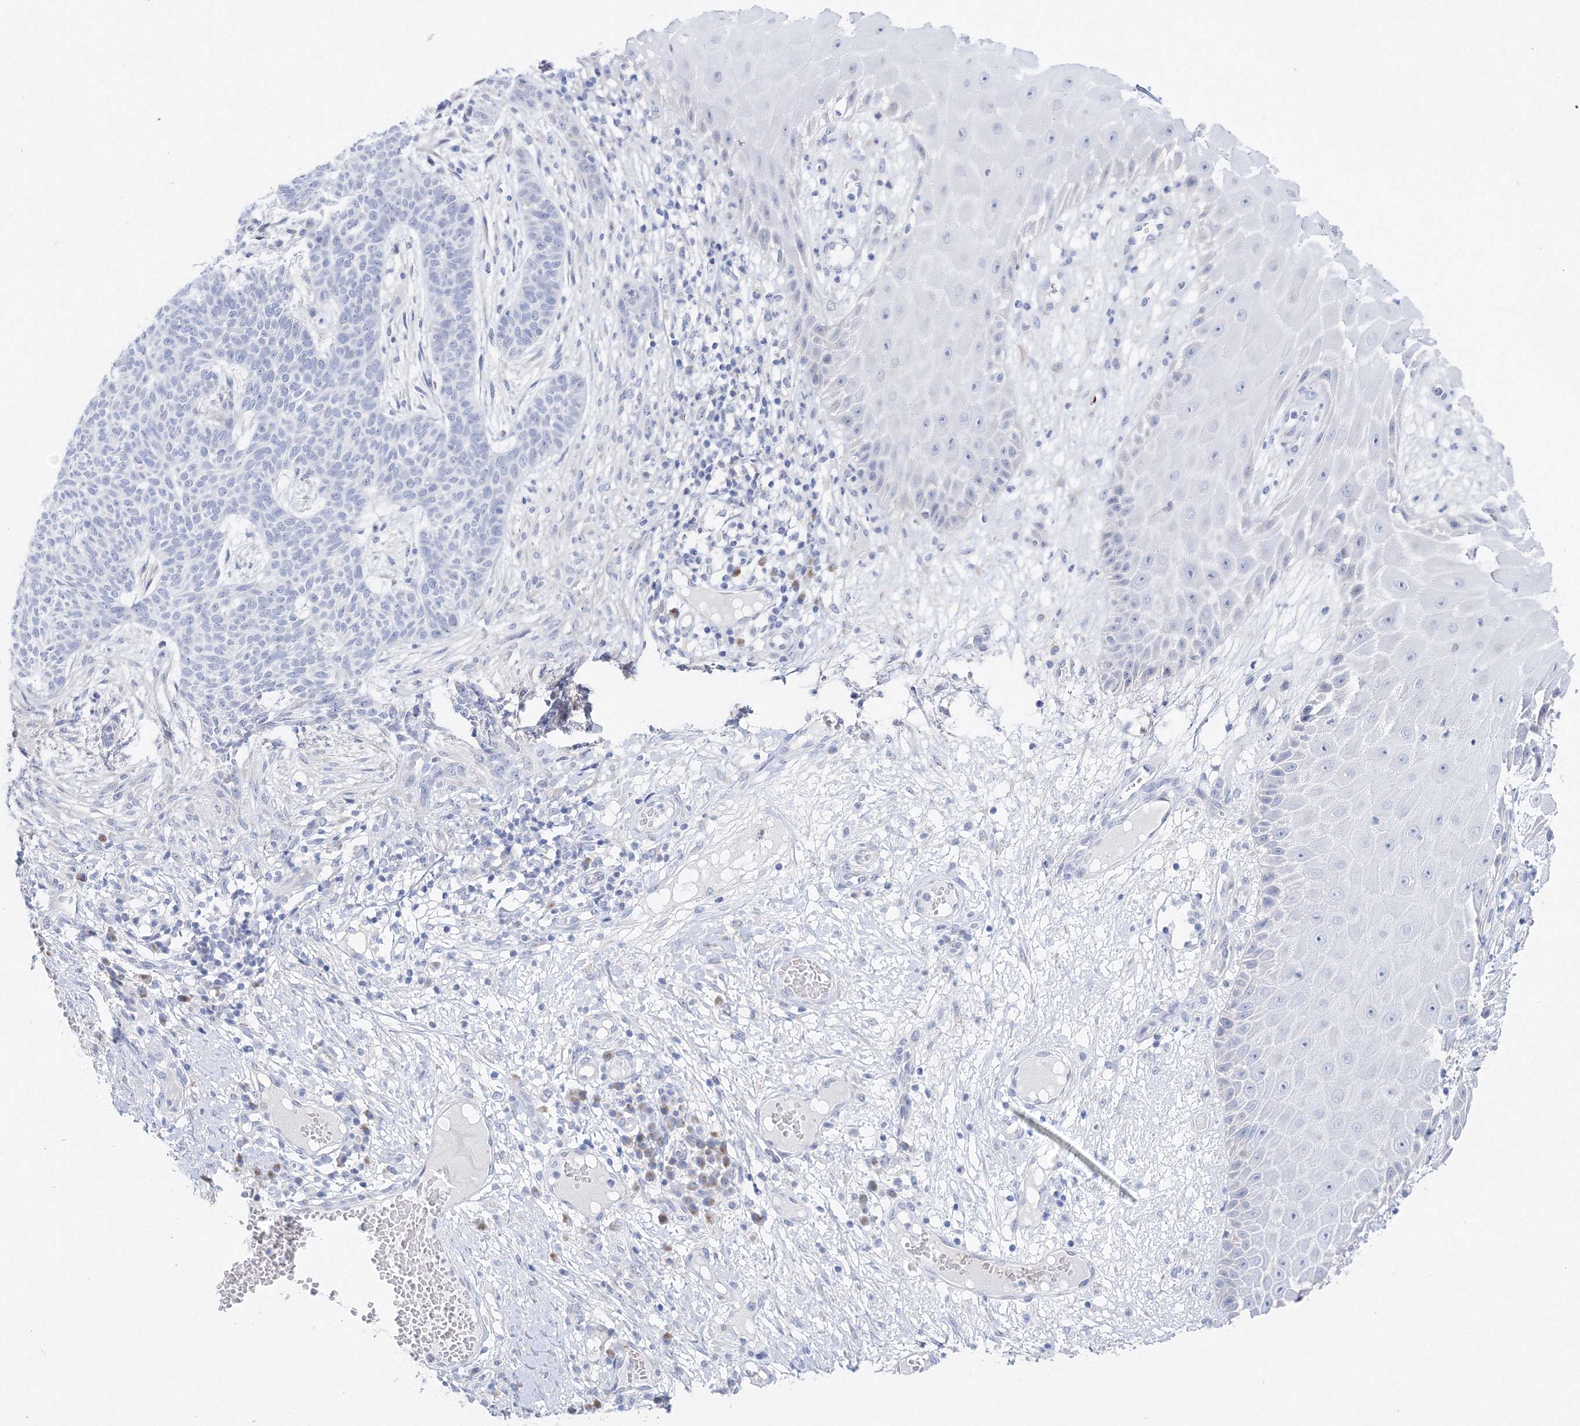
{"staining": {"intensity": "negative", "quantity": "none", "location": "none"}, "tissue": "skin cancer", "cell_type": "Tumor cells", "image_type": "cancer", "snomed": [{"axis": "morphology", "description": "Normal tissue, NOS"}, {"axis": "morphology", "description": "Basal cell carcinoma"}, {"axis": "topography", "description": "Skin"}], "caption": "Immunohistochemical staining of human basal cell carcinoma (skin) reveals no significant expression in tumor cells.", "gene": "TAMM41", "patient": {"sex": "male", "age": 64}}